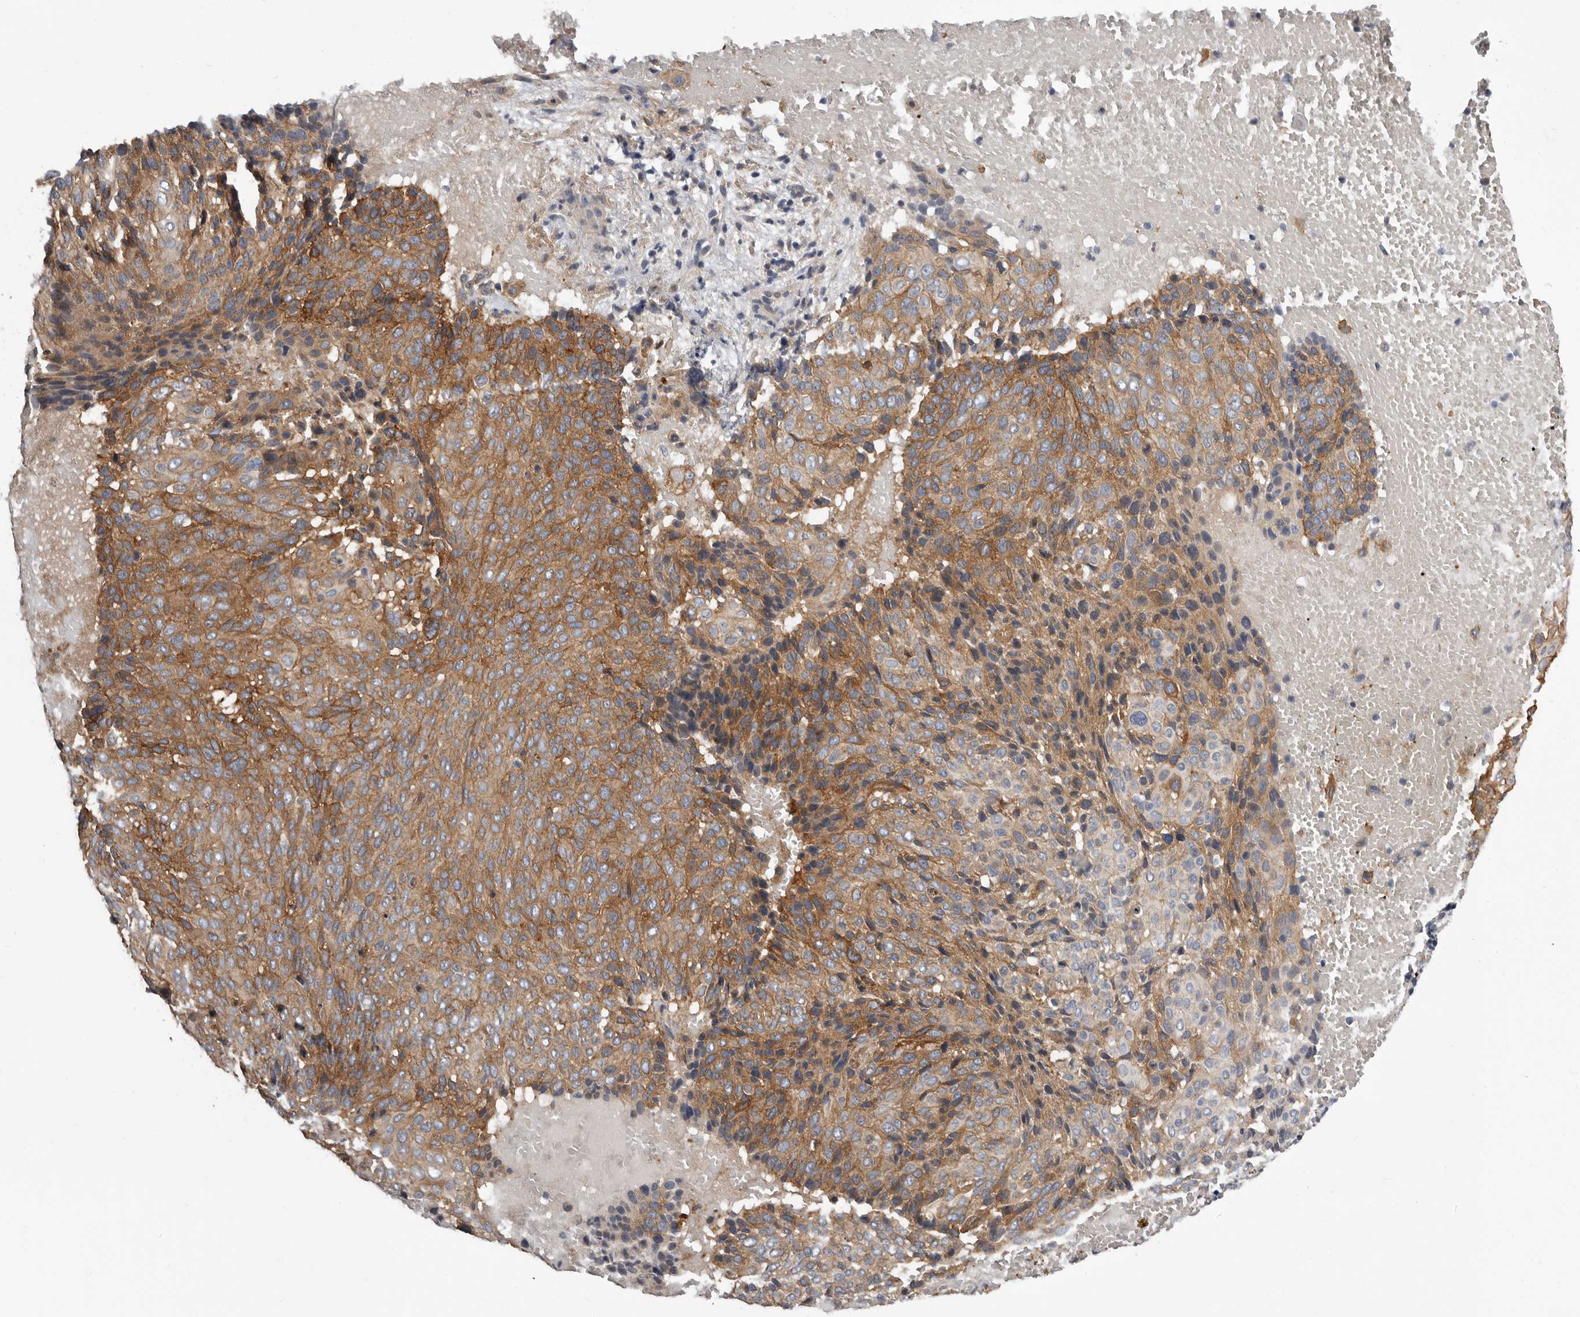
{"staining": {"intensity": "moderate", "quantity": ">75%", "location": "cytoplasmic/membranous"}, "tissue": "cervical cancer", "cell_type": "Tumor cells", "image_type": "cancer", "snomed": [{"axis": "morphology", "description": "Squamous cell carcinoma, NOS"}, {"axis": "topography", "description": "Cervix"}], "caption": "Immunohistochemical staining of human cervical cancer (squamous cell carcinoma) shows moderate cytoplasmic/membranous protein positivity in about >75% of tumor cells. The protein of interest is stained brown, and the nuclei are stained in blue (DAB (3,3'-diaminobenzidine) IHC with brightfield microscopy, high magnification).", "gene": "ENAH", "patient": {"sex": "female", "age": 74}}